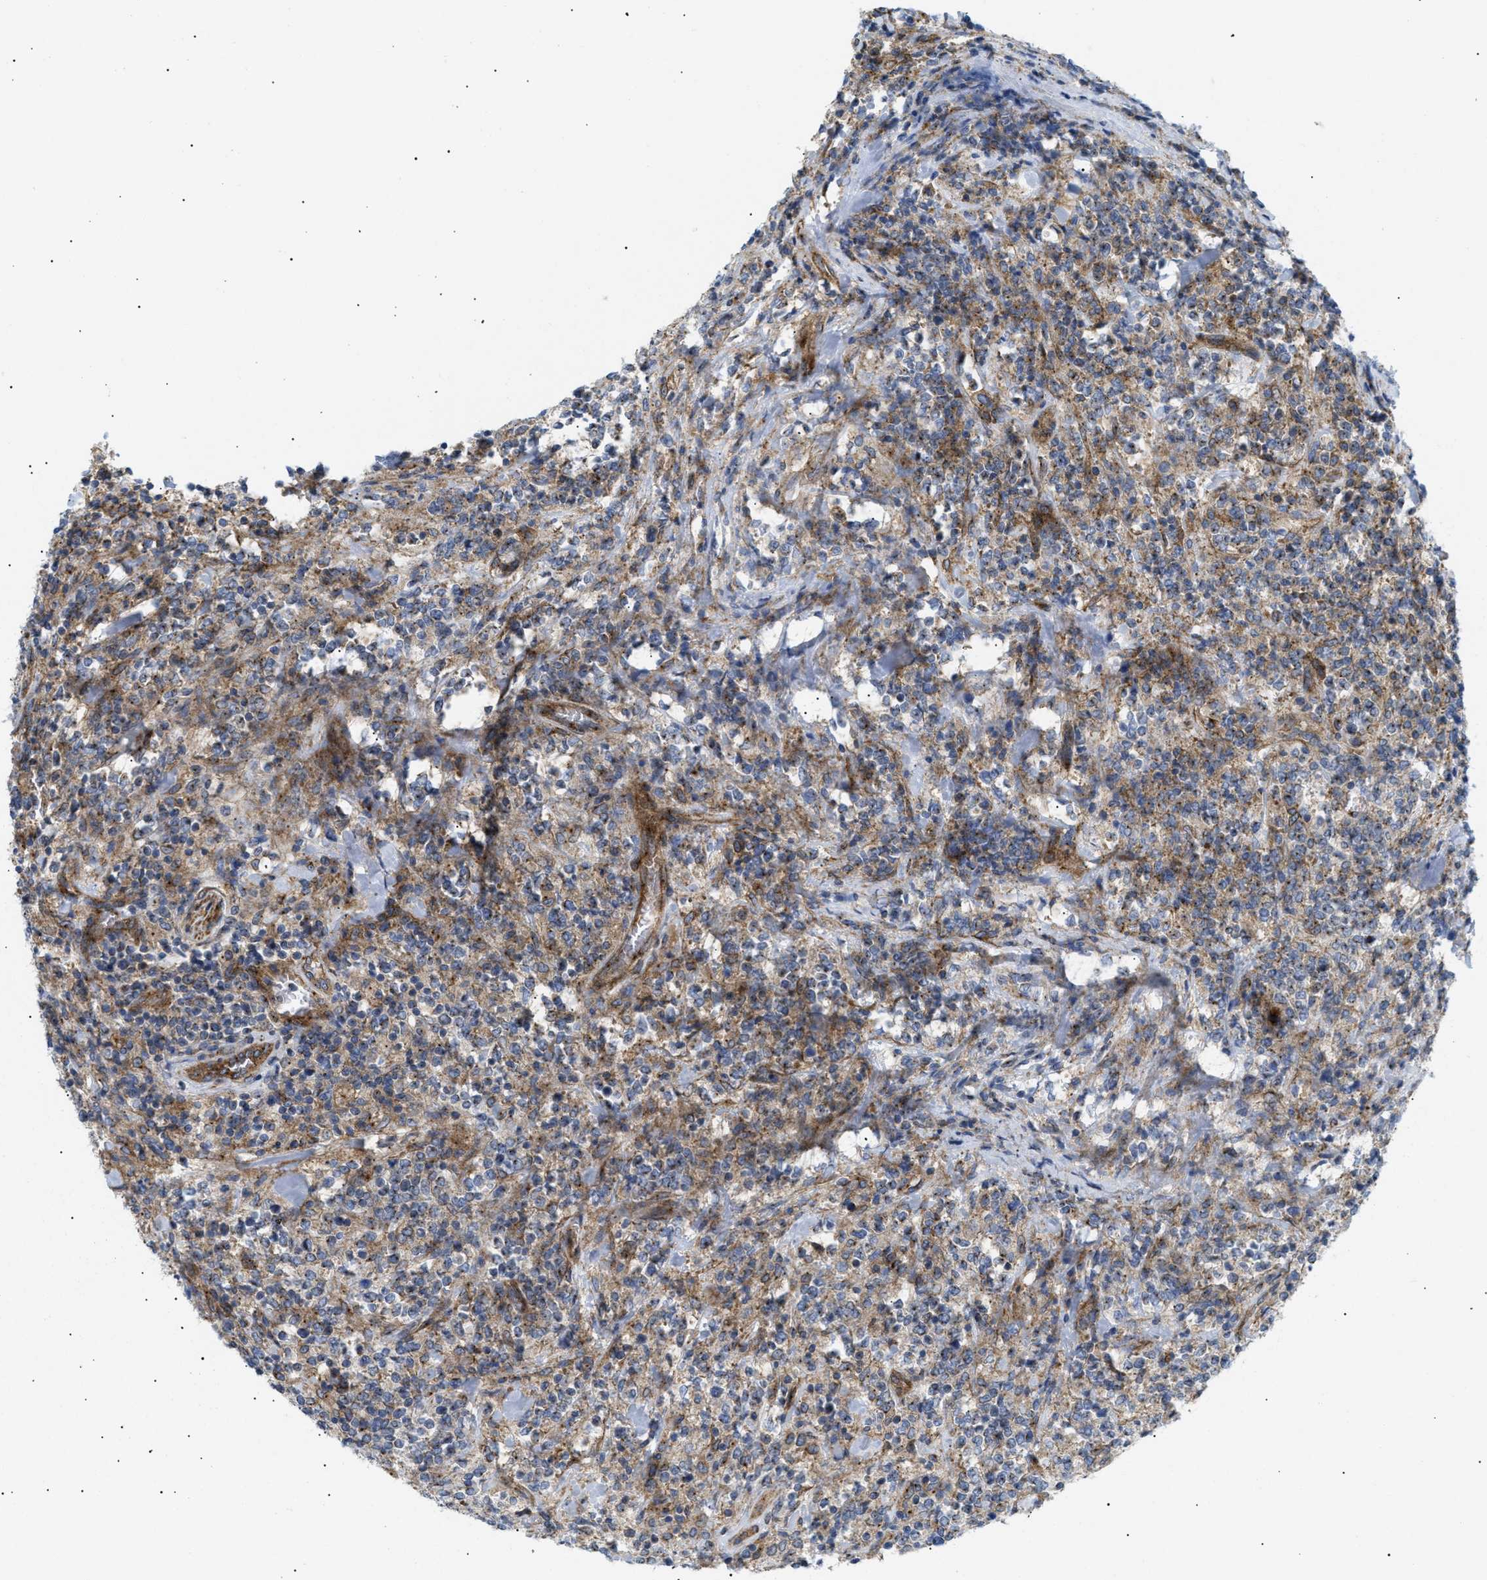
{"staining": {"intensity": "moderate", "quantity": ">75%", "location": "cytoplasmic/membranous"}, "tissue": "lymphoma", "cell_type": "Tumor cells", "image_type": "cancer", "snomed": [{"axis": "morphology", "description": "Malignant lymphoma, non-Hodgkin's type, High grade"}, {"axis": "topography", "description": "Soft tissue"}], "caption": "Malignant lymphoma, non-Hodgkin's type (high-grade) stained for a protein displays moderate cytoplasmic/membranous positivity in tumor cells.", "gene": "DCTN4", "patient": {"sex": "male", "age": 18}}